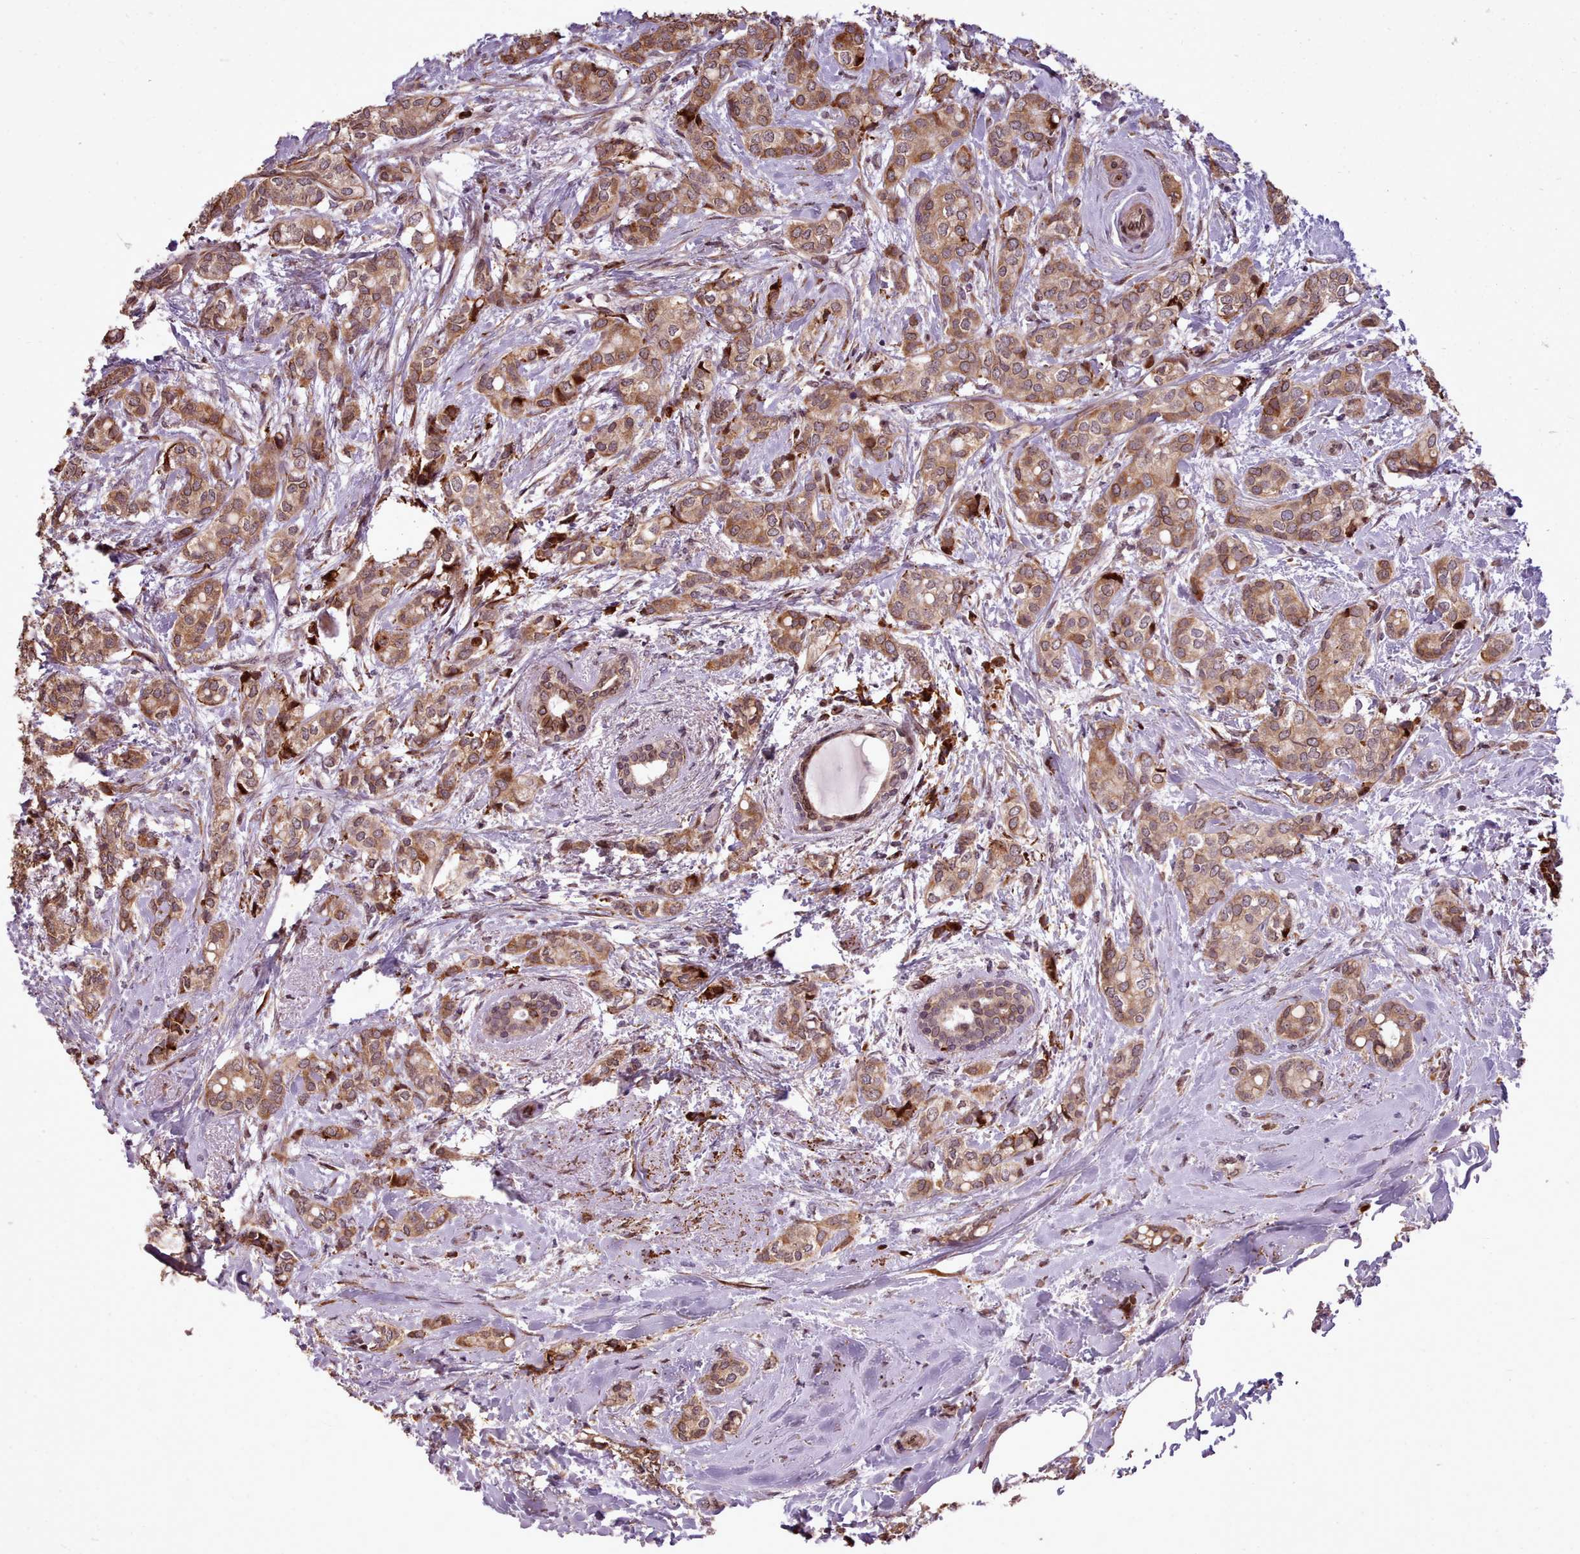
{"staining": {"intensity": "moderate", "quantity": ">75%", "location": "cytoplasmic/membranous"}, "tissue": "breast cancer", "cell_type": "Tumor cells", "image_type": "cancer", "snomed": [{"axis": "morphology", "description": "Duct carcinoma"}, {"axis": "topography", "description": "Breast"}], "caption": "This image displays IHC staining of invasive ductal carcinoma (breast), with medium moderate cytoplasmic/membranous staining in approximately >75% of tumor cells.", "gene": "CABP1", "patient": {"sex": "female", "age": 73}}